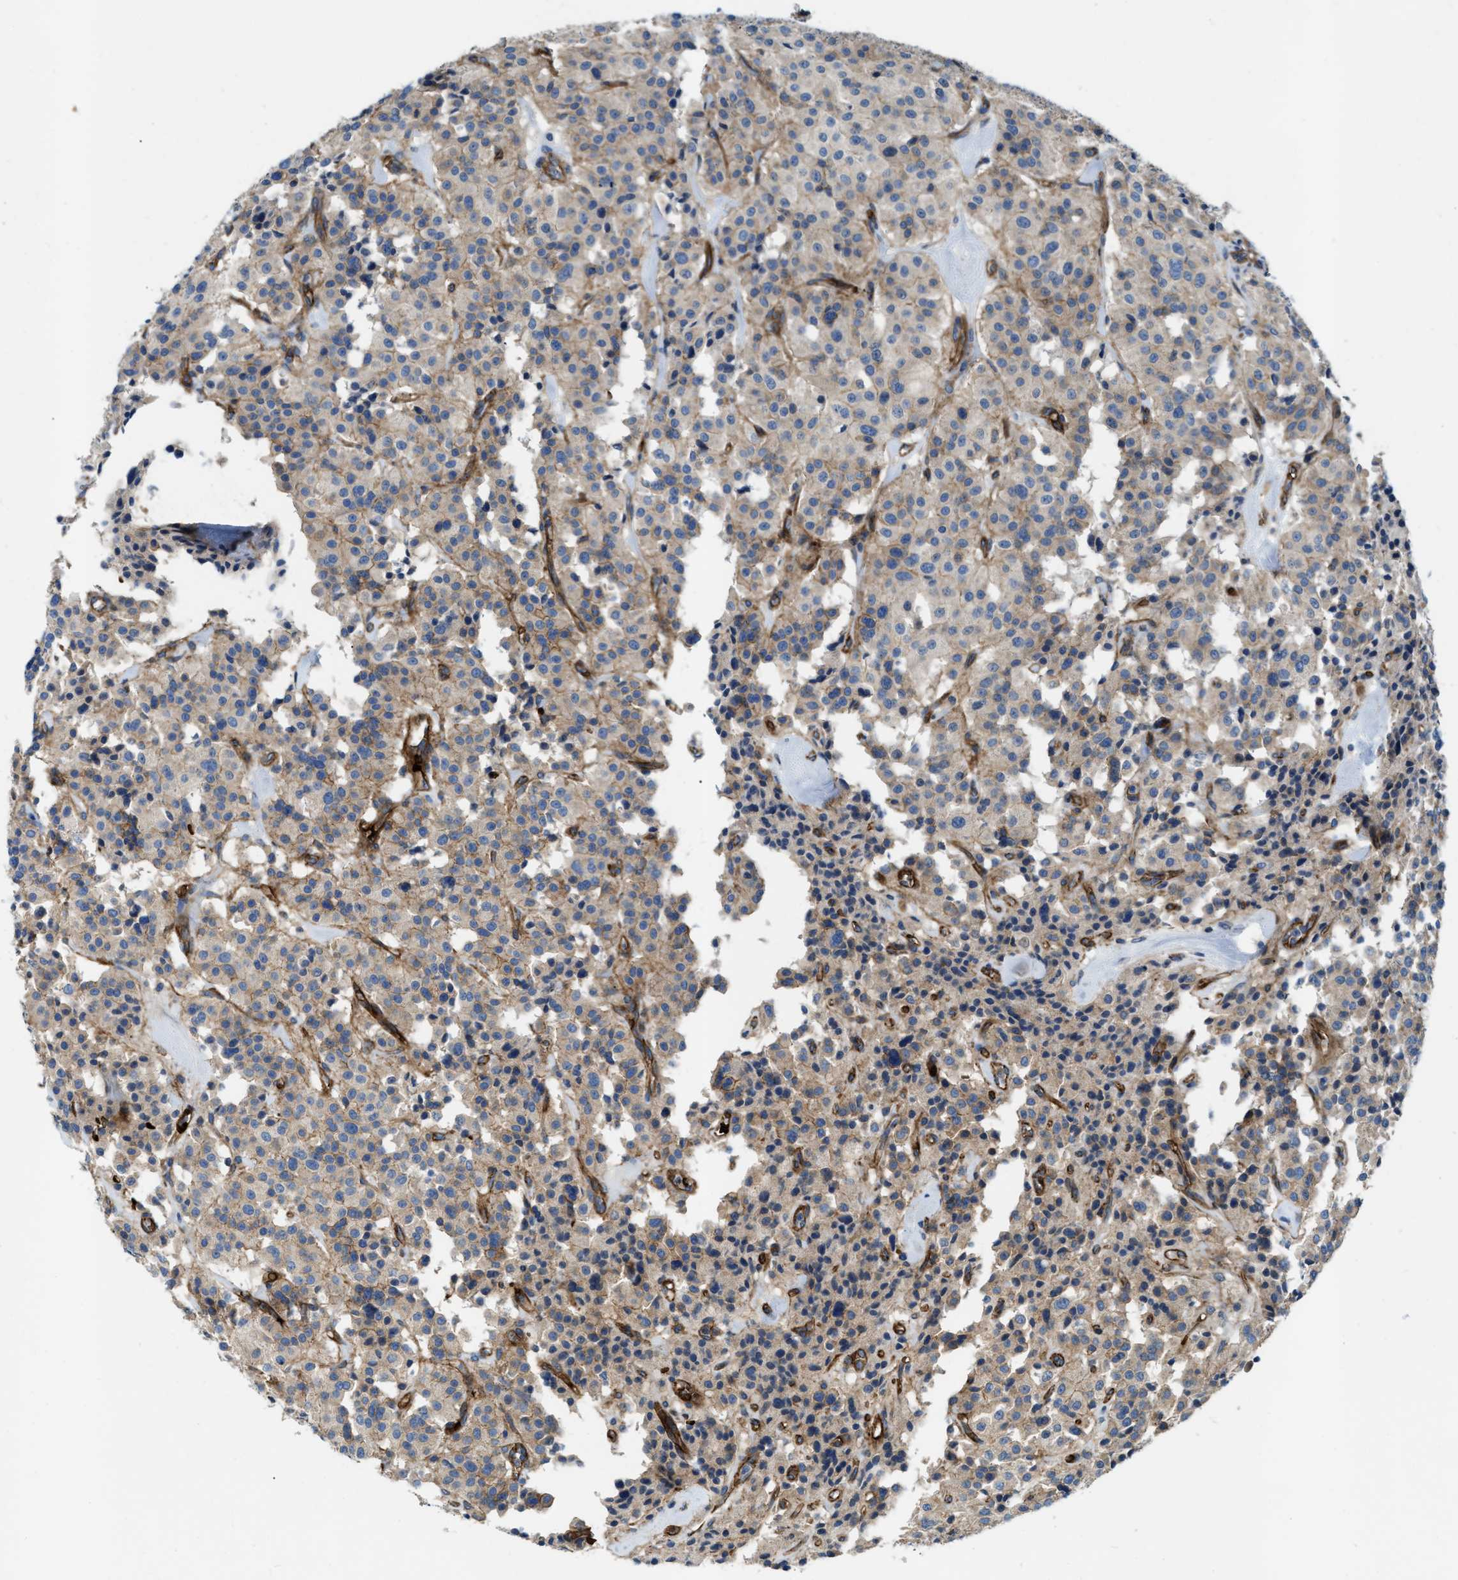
{"staining": {"intensity": "weak", "quantity": ">75%", "location": "cytoplasmic/membranous"}, "tissue": "carcinoid", "cell_type": "Tumor cells", "image_type": "cancer", "snomed": [{"axis": "morphology", "description": "Carcinoid, malignant, NOS"}, {"axis": "topography", "description": "Lung"}], "caption": "Protein staining of carcinoid tissue exhibits weak cytoplasmic/membranous staining in approximately >75% of tumor cells. Nuclei are stained in blue.", "gene": "ERC1", "patient": {"sex": "male", "age": 30}}